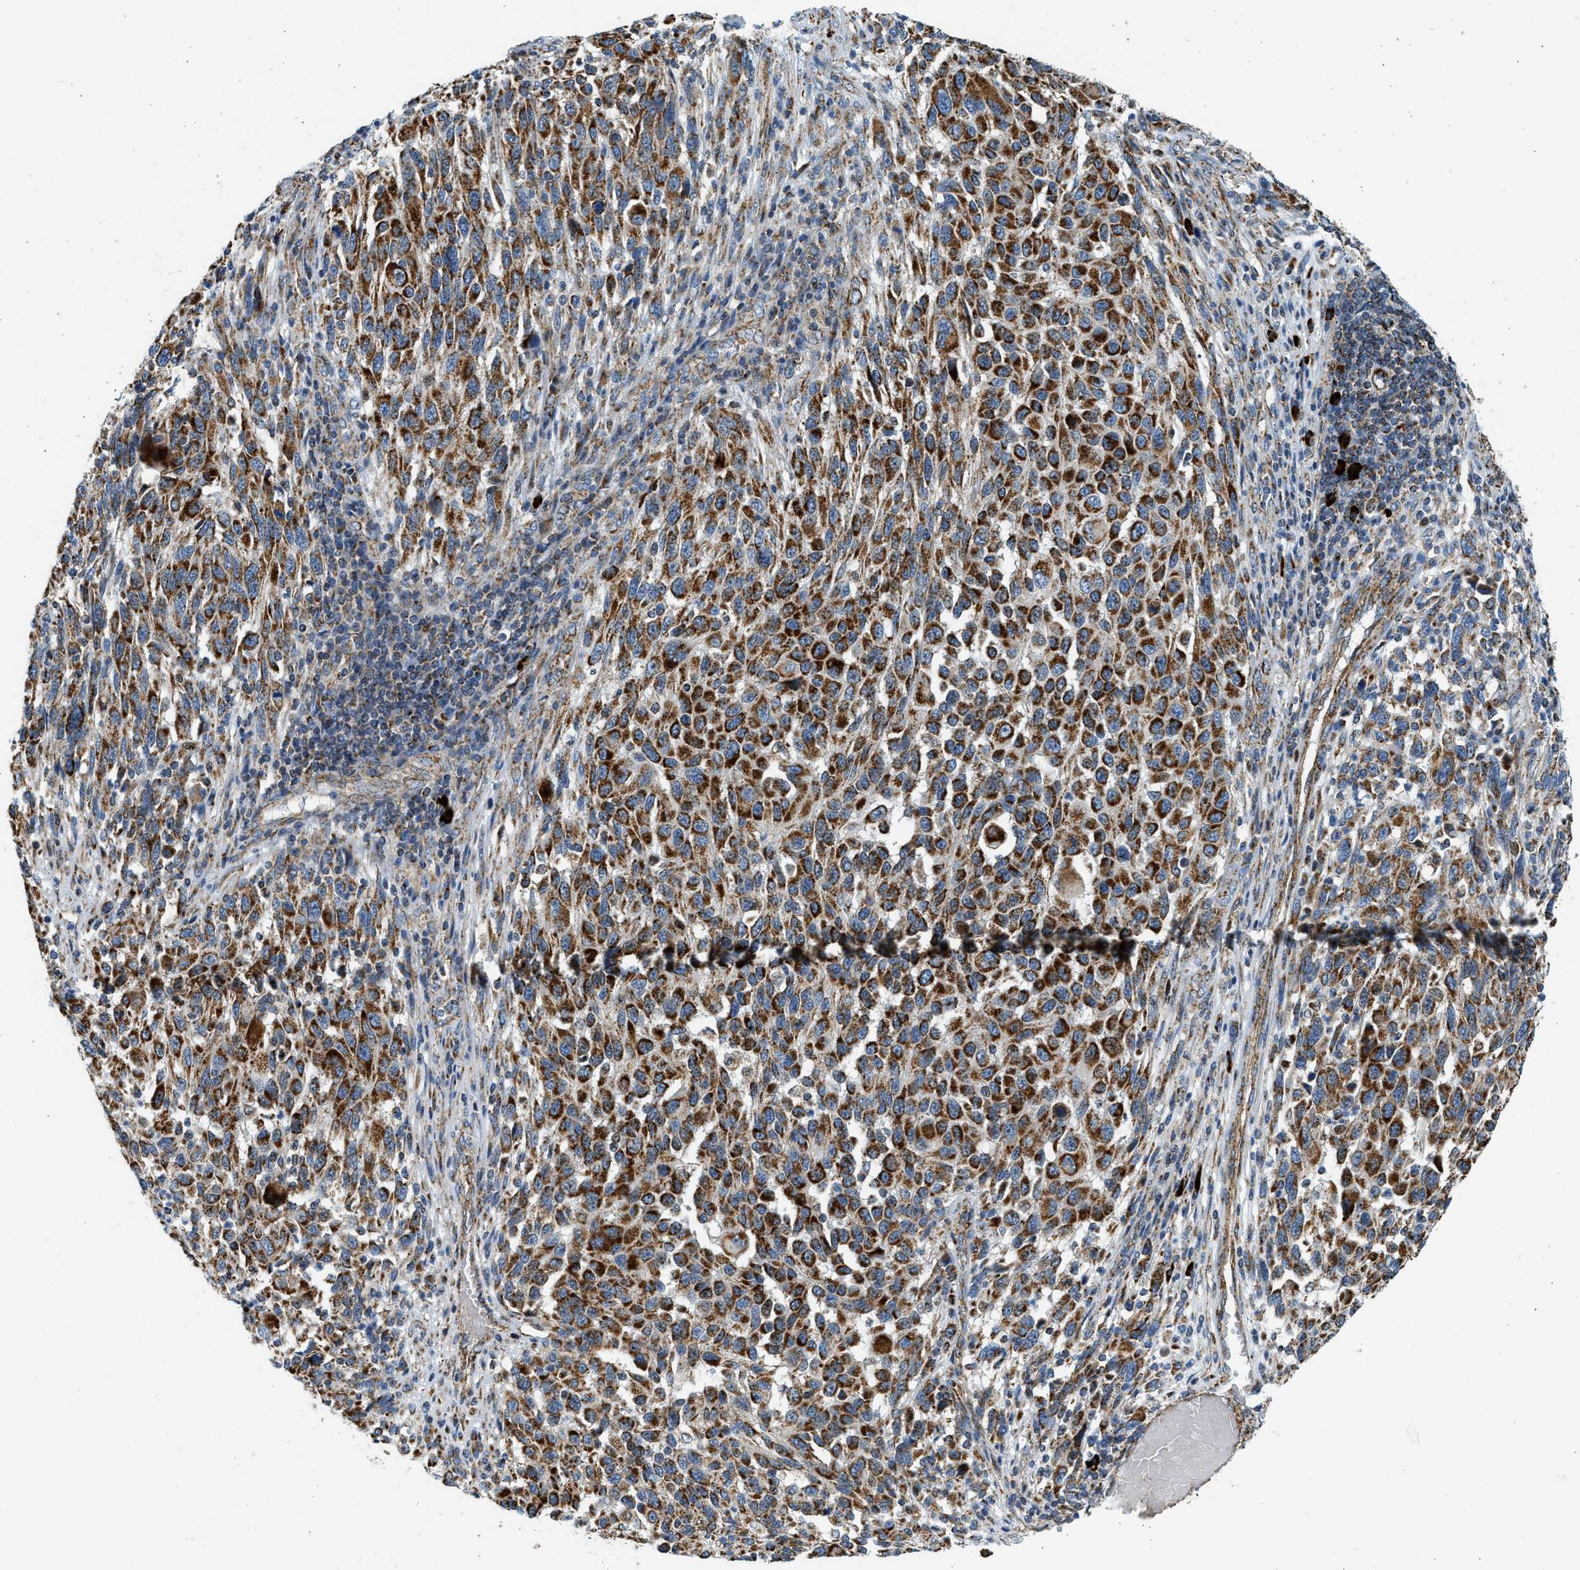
{"staining": {"intensity": "strong", "quantity": ">75%", "location": "cytoplasmic/membranous"}, "tissue": "melanoma", "cell_type": "Tumor cells", "image_type": "cancer", "snomed": [{"axis": "morphology", "description": "Malignant melanoma, Metastatic site"}, {"axis": "topography", "description": "Lymph node"}], "caption": "Immunohistochemistry image of neoplastic tissue: human melanoma stained using immunohistochemistry shows high levels of strong protein expression localized specifically in the cytoplasmic/membranous of tumor cells, appearing as a cytoplasmic/membranous brown color.", "gene": "KCNMB3", "patient": {"sex": "male", "age": 61}}